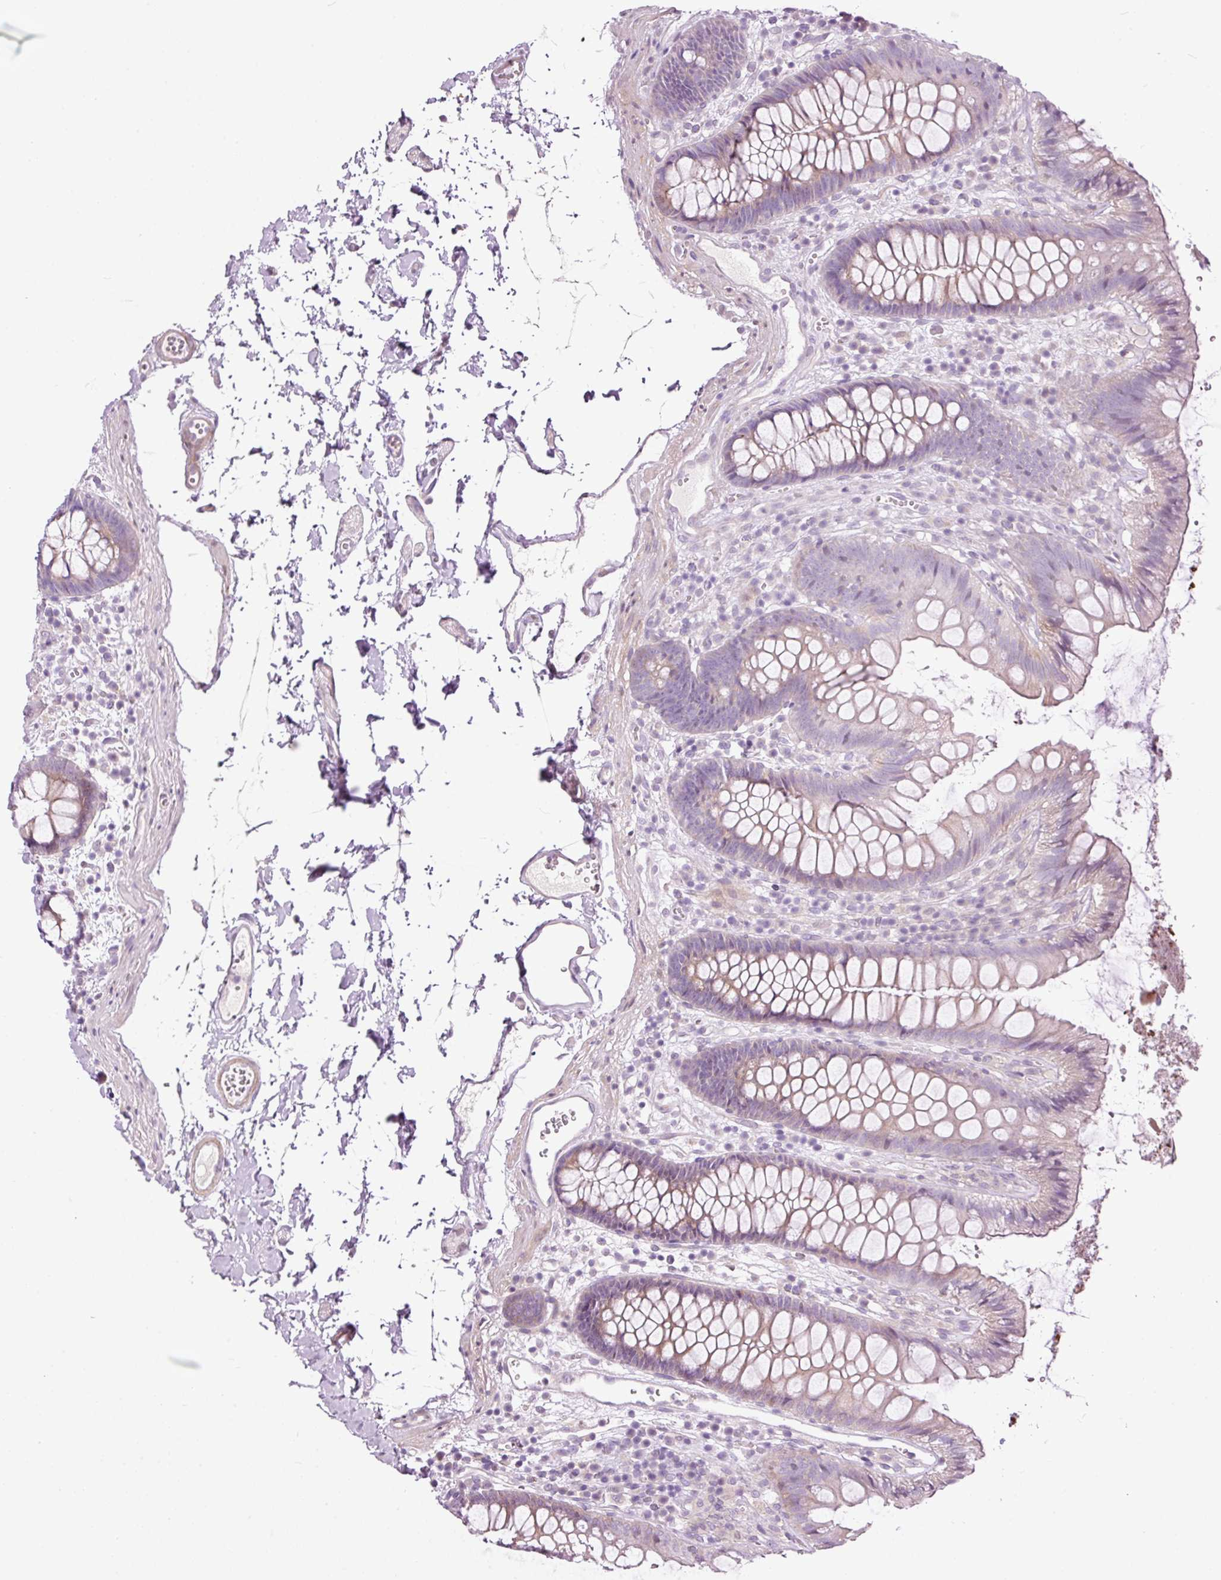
{"staining": {"intensity": "weak", "quantity": "25%-75%", "location": "cytoplasmic/membranous"}, "tissue": "colon", "cell_type": "Endothelial cells", "image_type": "normal", "snomed": [{"axis": "morphology", "description": "Normal tissue, NOS"}, {"axis": "topography", "description": "Colon"}], "caption": "The micrograph displays a brown stain indicating the presence of a protein in the cytoplasmic/membranous of endothelial cells in colon.", "gene": "FCRL4", "patient": {"sex": "male", "age": 84}}